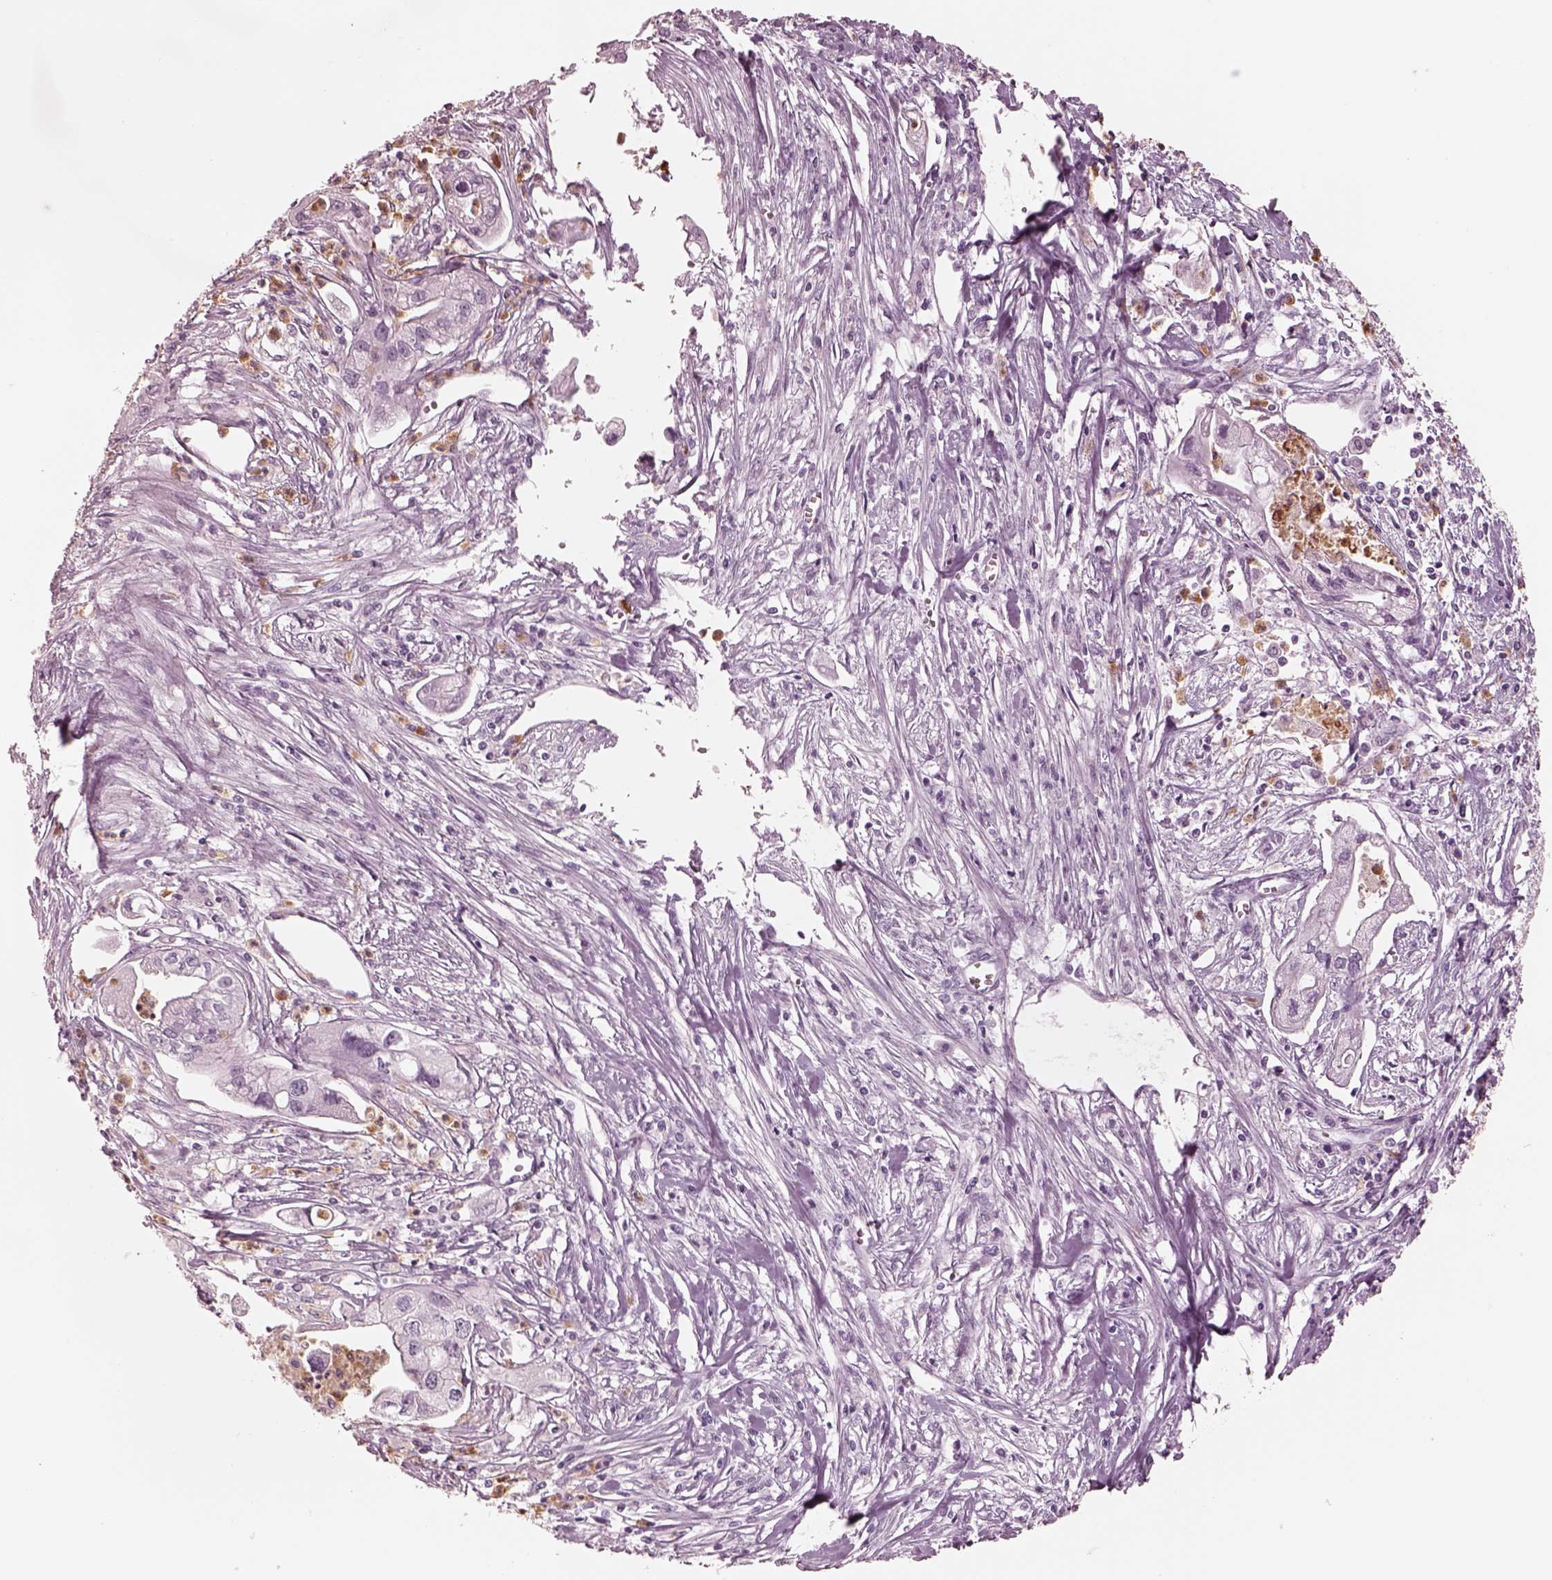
{"staining": {"intensity": "negative", "quantity": "none", "location": "none"}, "tissue": "pancreatic cancer", "cell_type": "Tumor cells", "image_type": "cancer", "snomed": [{"axis": "morphology", "description": "Adenocarcinoma, NOS"}, {"axis": "topography", "description": "Pancreas"}], "caption": "This is an immunohistochemistry (IHC) photomicrograph of pancreatic cancer (adenocarcinoma). There is no expression in tumor cells.", "gene": "ELANE", "patient": {"sex": "male", "age": 70}}